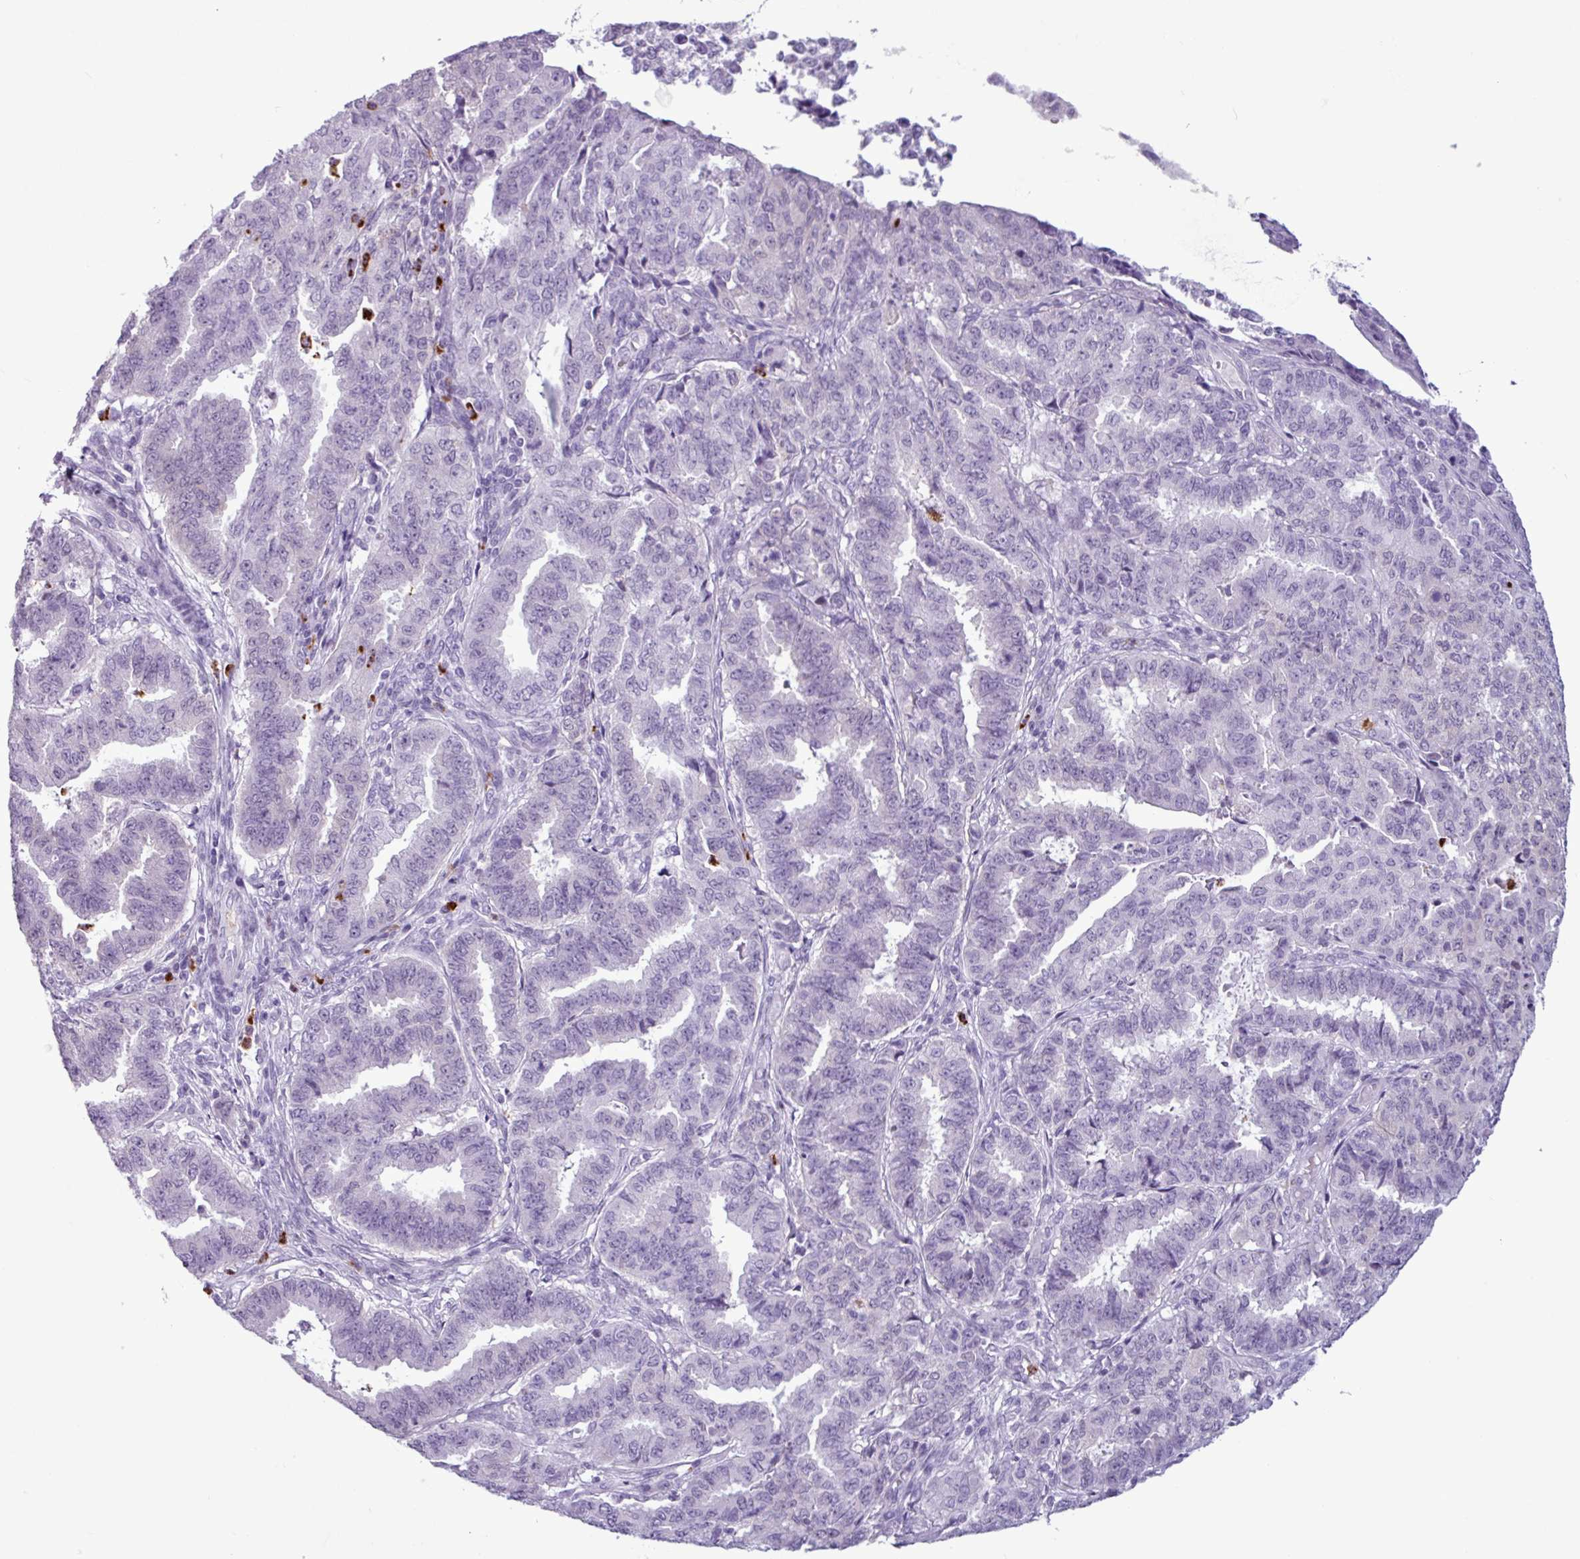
{"staining": {"intensity": "negative", "quantity": "none", "location": "none"}, "tissue": "endometrial cancer", "cell_type": "Tumor cells", "image_type": "cancer", "snomed": [{"axis": "morphology", "description": "Adenocarcinoma, NOS"}, {"axis": "topography", "description": "Endometrium"}], "caption": "DAB (3,3'-diaminobenzidine) immunohistochemical staining of human endometrial cancer shows no significant expression in tumor cells.", "gene": "TMEM178A", "patient": {"sex": "female", "age": 50}}